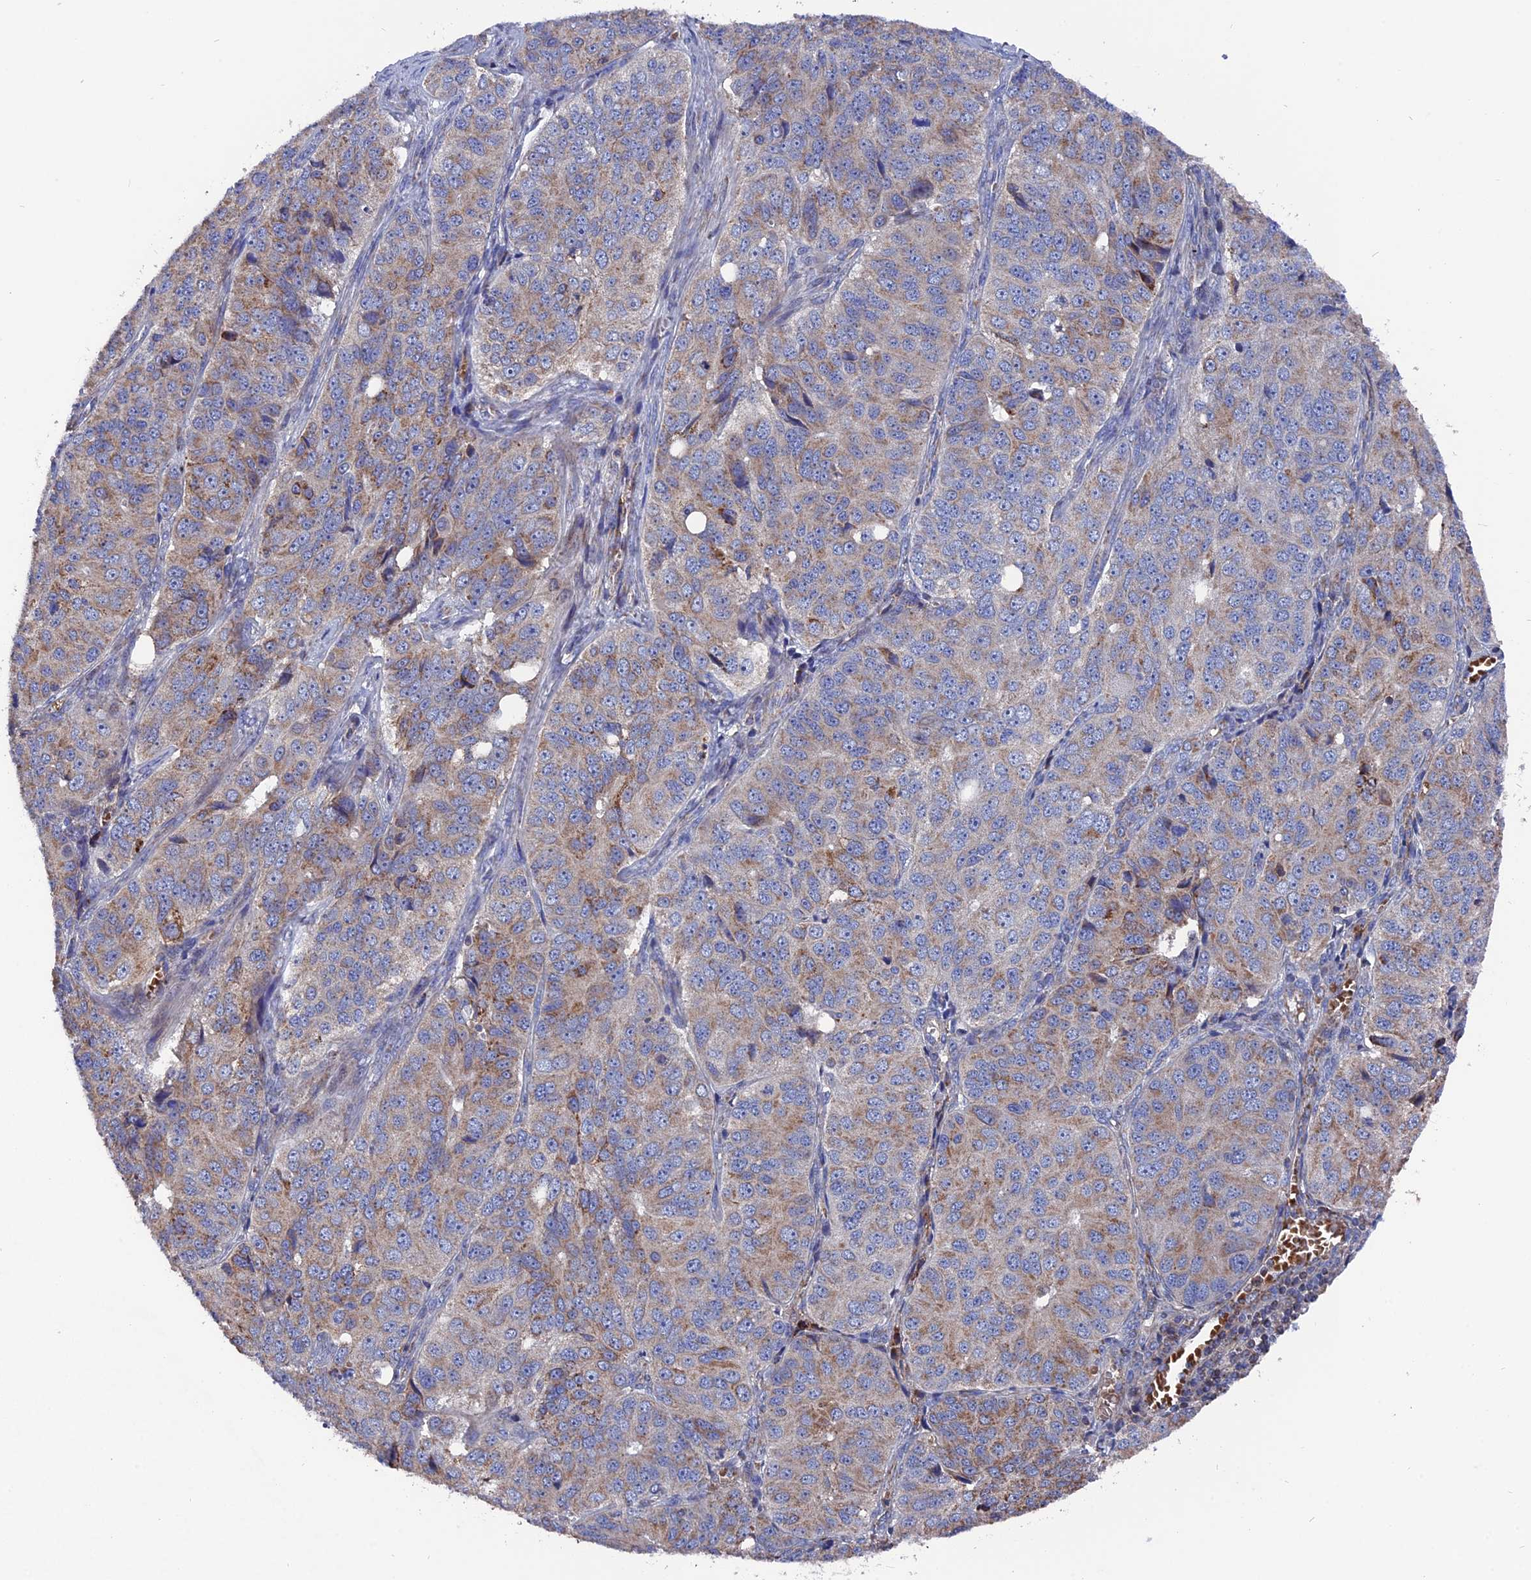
{"staining": {"intensity": "moderate", "quantity": "<25%", "location": "cytoplasmic/membranous"}, "tissue": "ovarian cancer", "cell_type": "Tumor cells", "image_type": "cancer", "snomed": [{"axis": "morphology", "description": "Carcinoma, endometroid"}, {"axis": "topography", "description": "Ovary"}], "caption": "Immunohistochemical staining of human ovarian endometroid carcinoma reveals moderate cytoplasmic/membranous protein positivity in about <25% of tumor cells.", "gene": "TGFA", "patient": {"sex": "female", "age": 51}}